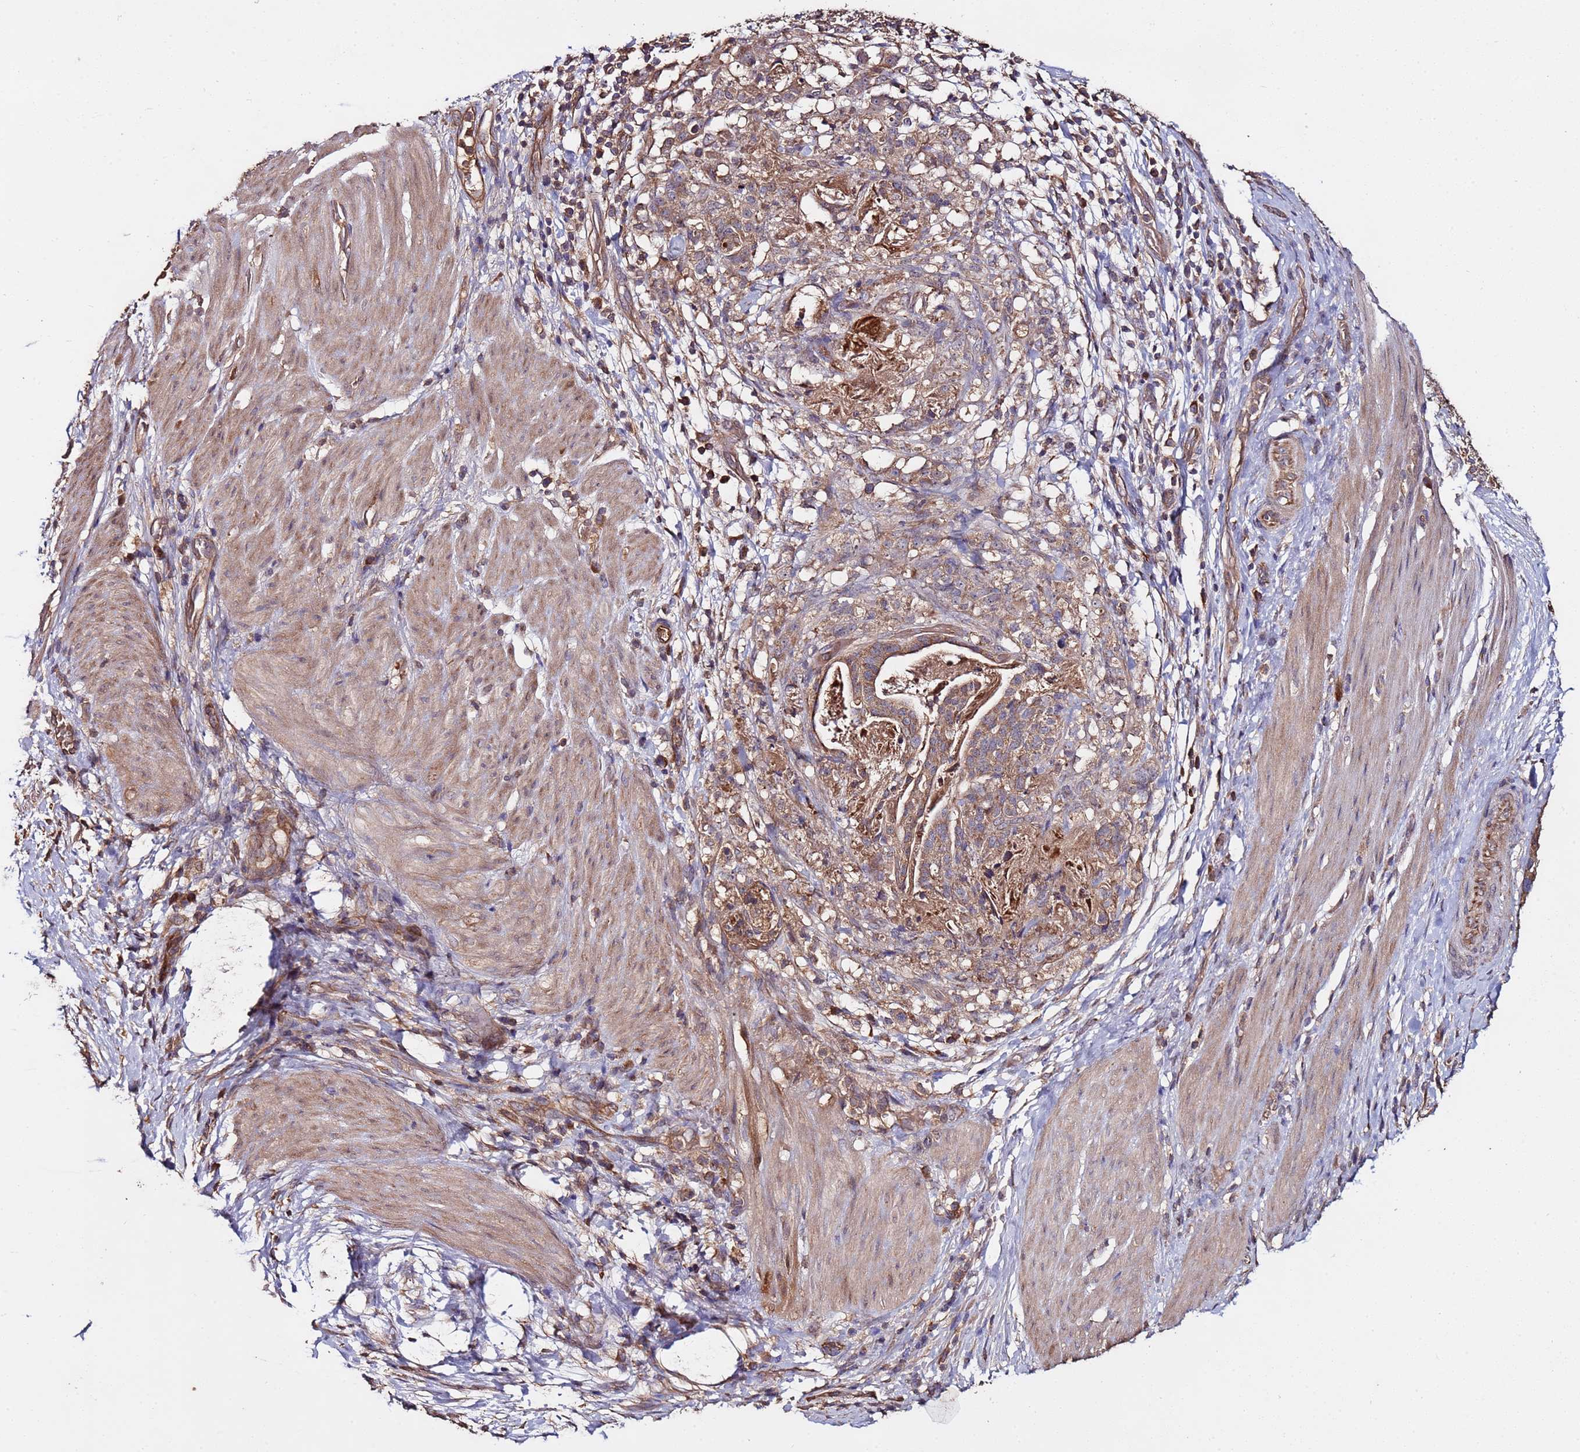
{"staining": {"intensity": "moderate", "quantity": ">75%", "location": "cytoplasmic/membranous"}, "tissue": "stomach cancer", "cell_type": "Tumor cells", "image_type": "cancer", "snomed": [{"axis": "morphology", "description": "Adenocarcinoma, NOS"}, {"axis": "topography", "description": "Stomach"}], "caption": "DAB immunohistochemical staining of human adenocarcinoma (stomach) demonstrates moderate cytoplasmic/membranous protein staining in approximately >75% of tumor cells. (Brightfield microscopy of DAB IHC at high magnification).", "gene": "RPS15A", "patient": {"sex": "male", "age": 48}}